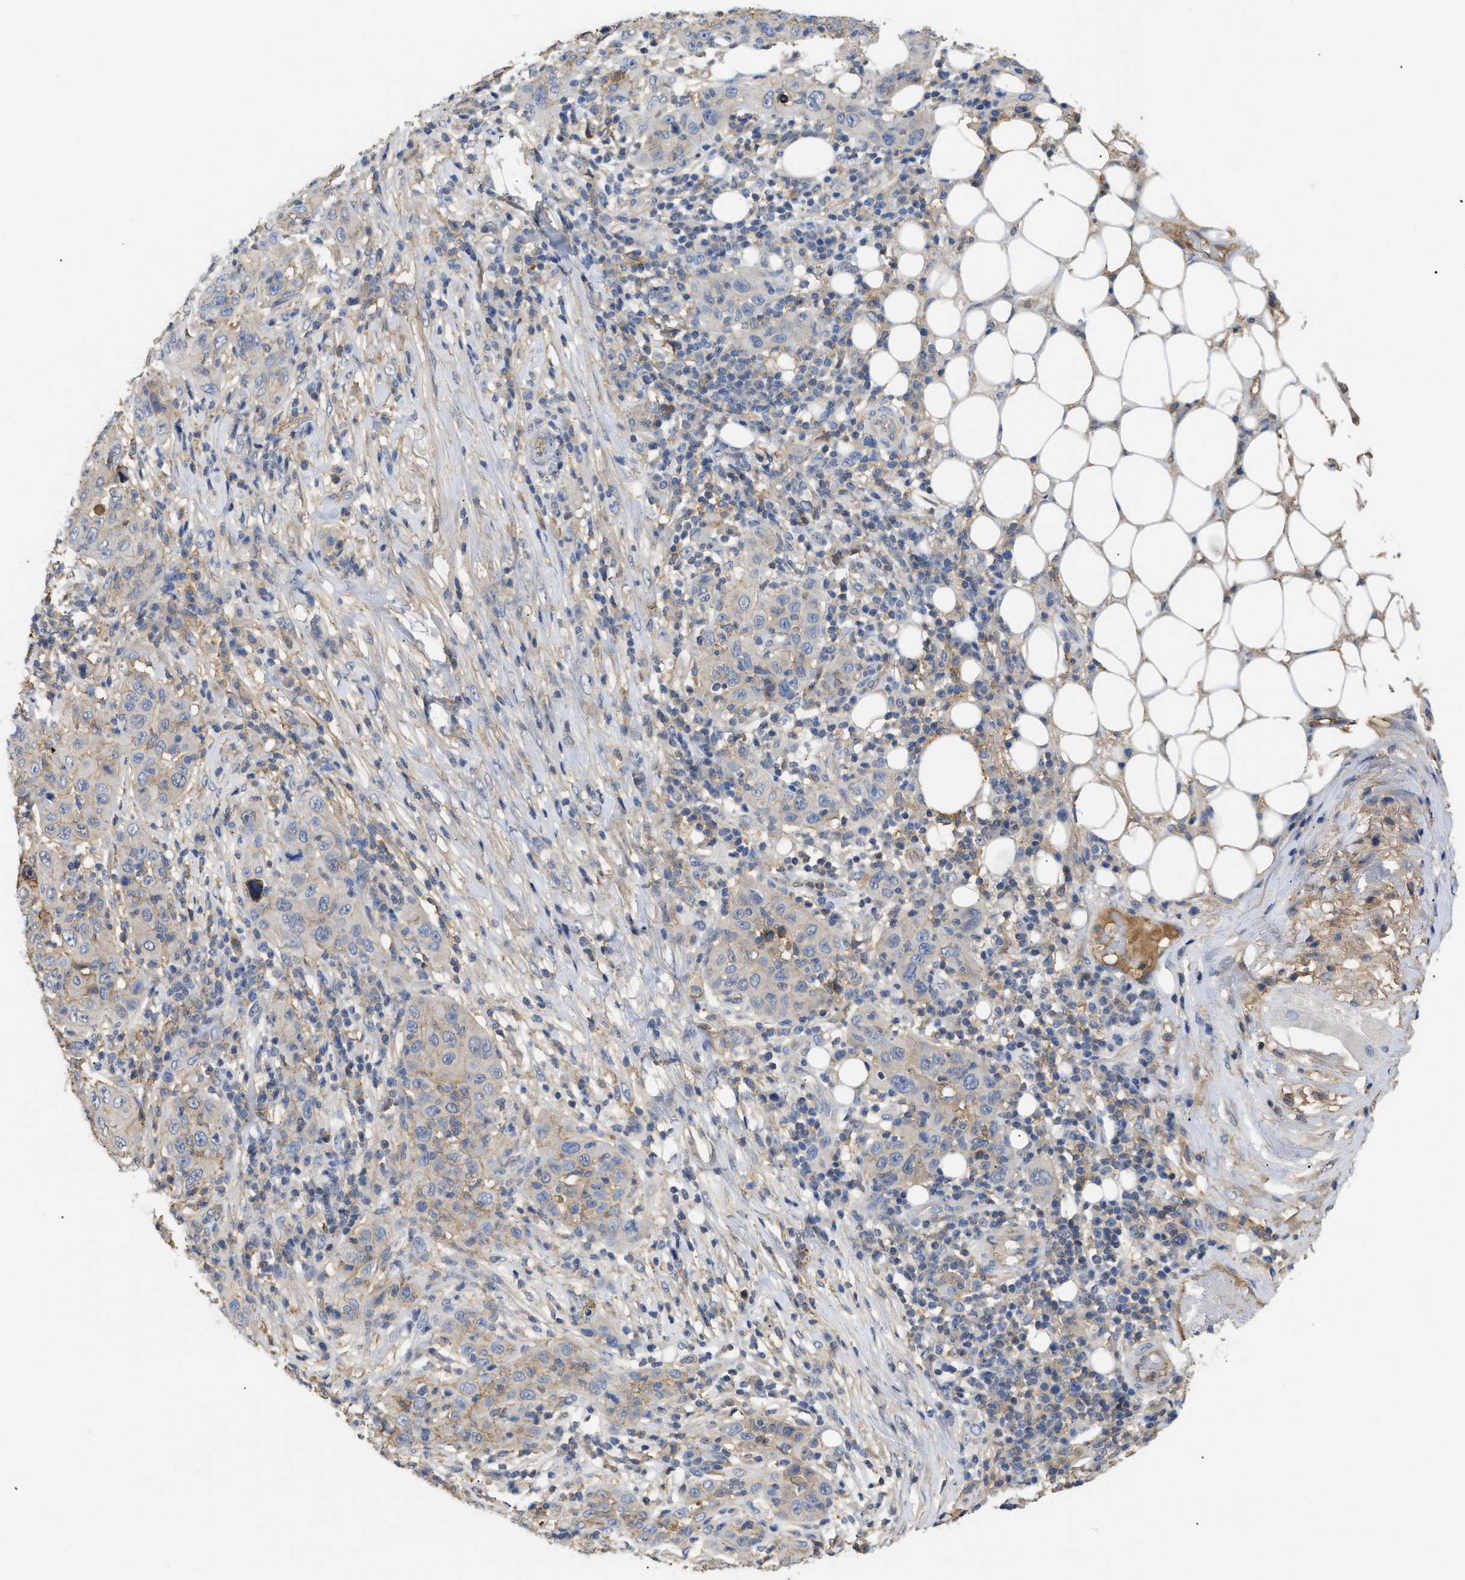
{"staining": {"intensity": "weak", "quantity": "<25%", "location": "cytoplasmic/membranous"}, "tissue": "skin cancer", "cell_type": "Tumor cells", "image_type": "cancer", "snomed": [{"axis": "morphology", "description": "Squamous cell carcinoma, NOS"}, {"axis": "topography", "description": "Skin"}], "caption": "Squamous cell carcinoma (skin) stained for a protein using IHC reveals no staining tumor cells.", "gene": "ANXA4", "patient": {"sex": "female", "age": 88}}